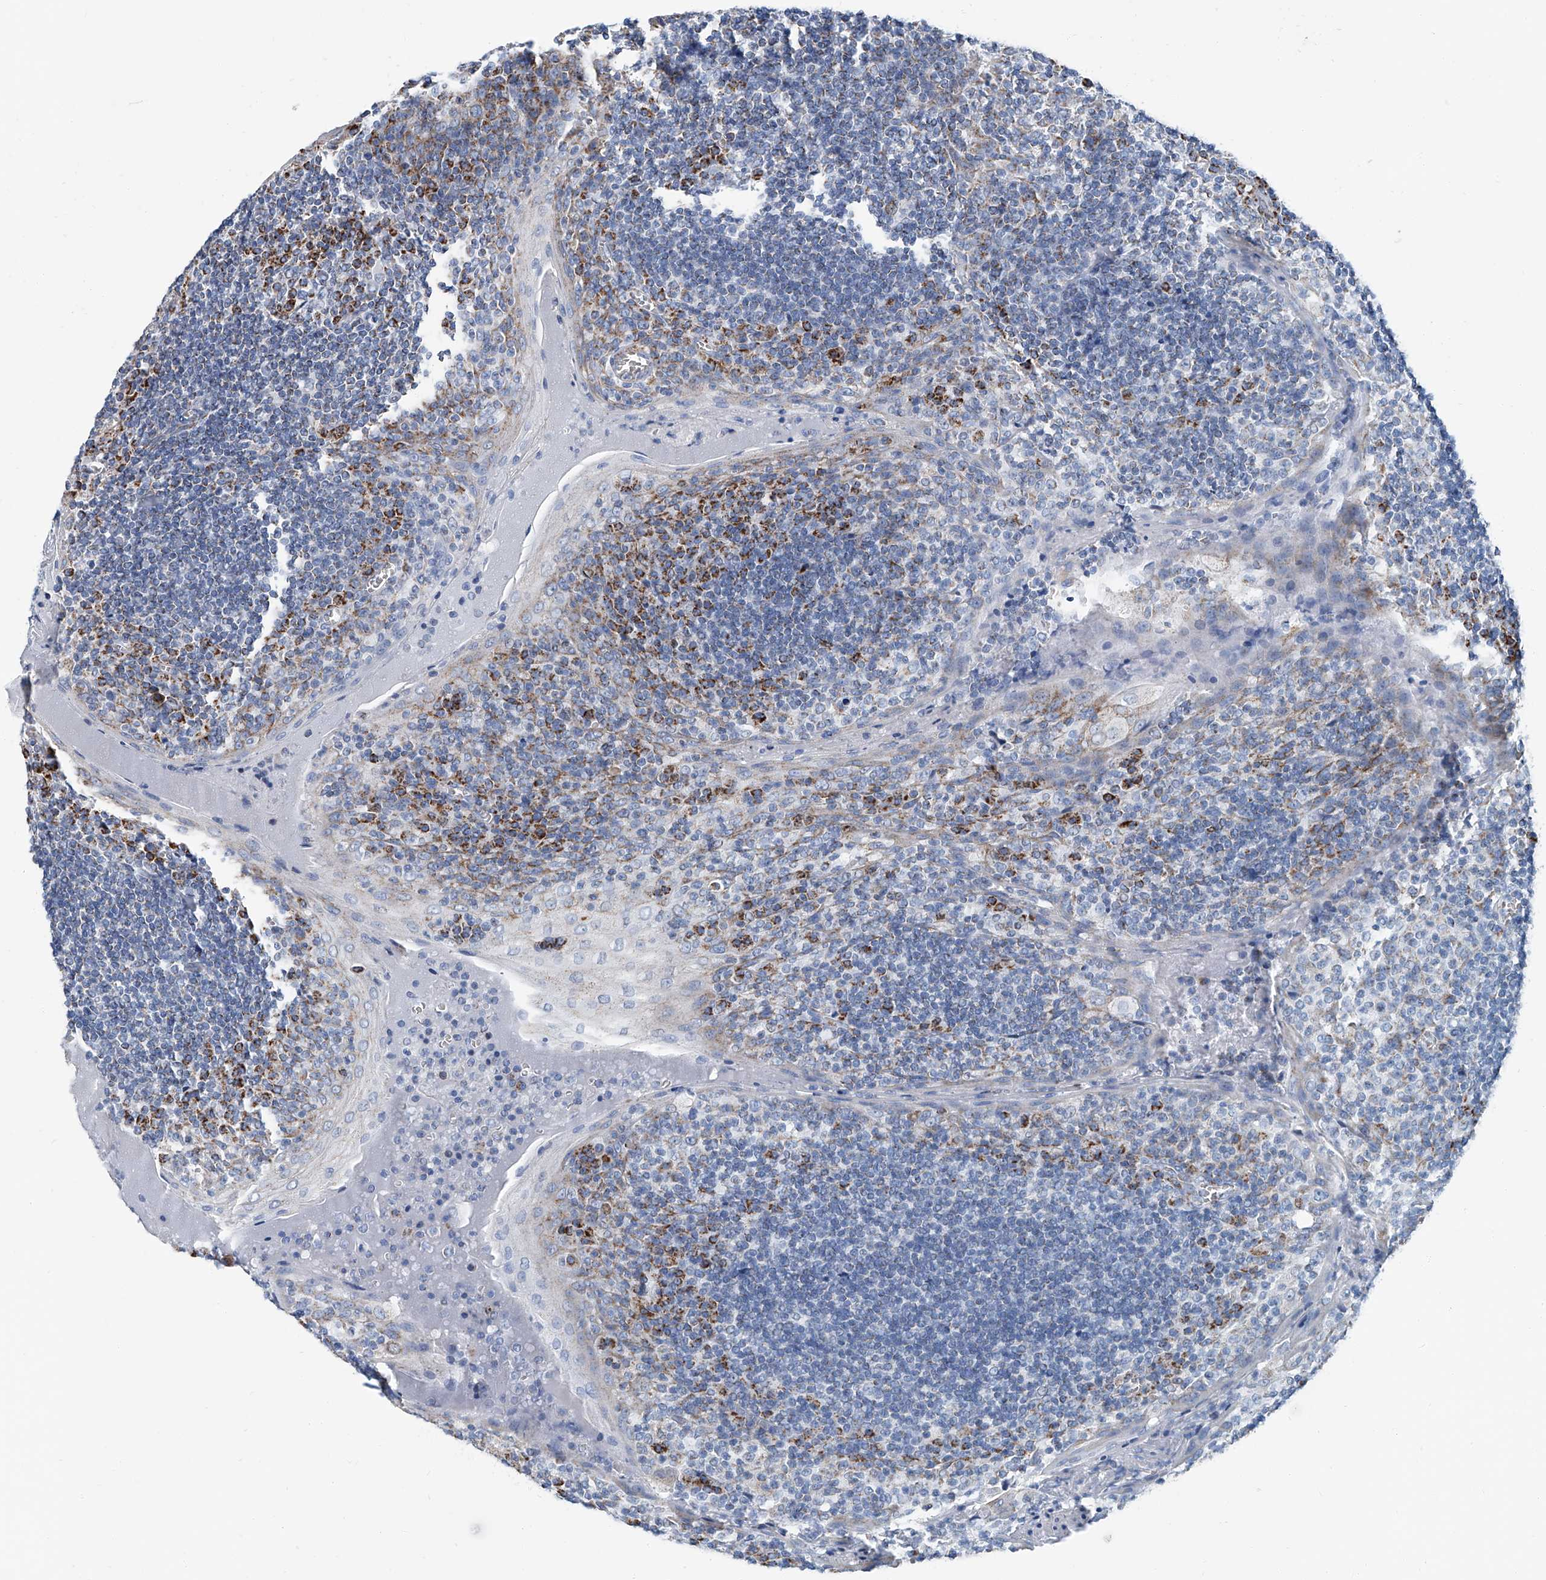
{"staining": {"intensity": "negative", "quantity": "none", "location": "none"}, "tissue": "tonsil", "cell_type": "Germinal center cells", "image_type": "normal", "snomed": [{"axis": "morphology", "description": "Normal tissue, NOS"}, {"axis": "topography", "description": "Tonsil"}], "caption": "DAB (3,3'-diaminobenzidine) immunohistochemical staining of unremarkable human tonsil displays no significant staining in germinal center cells. Nuclei are stained in blue.", "gene": "MT", "patient": {"sex": "male", "age": 27}}